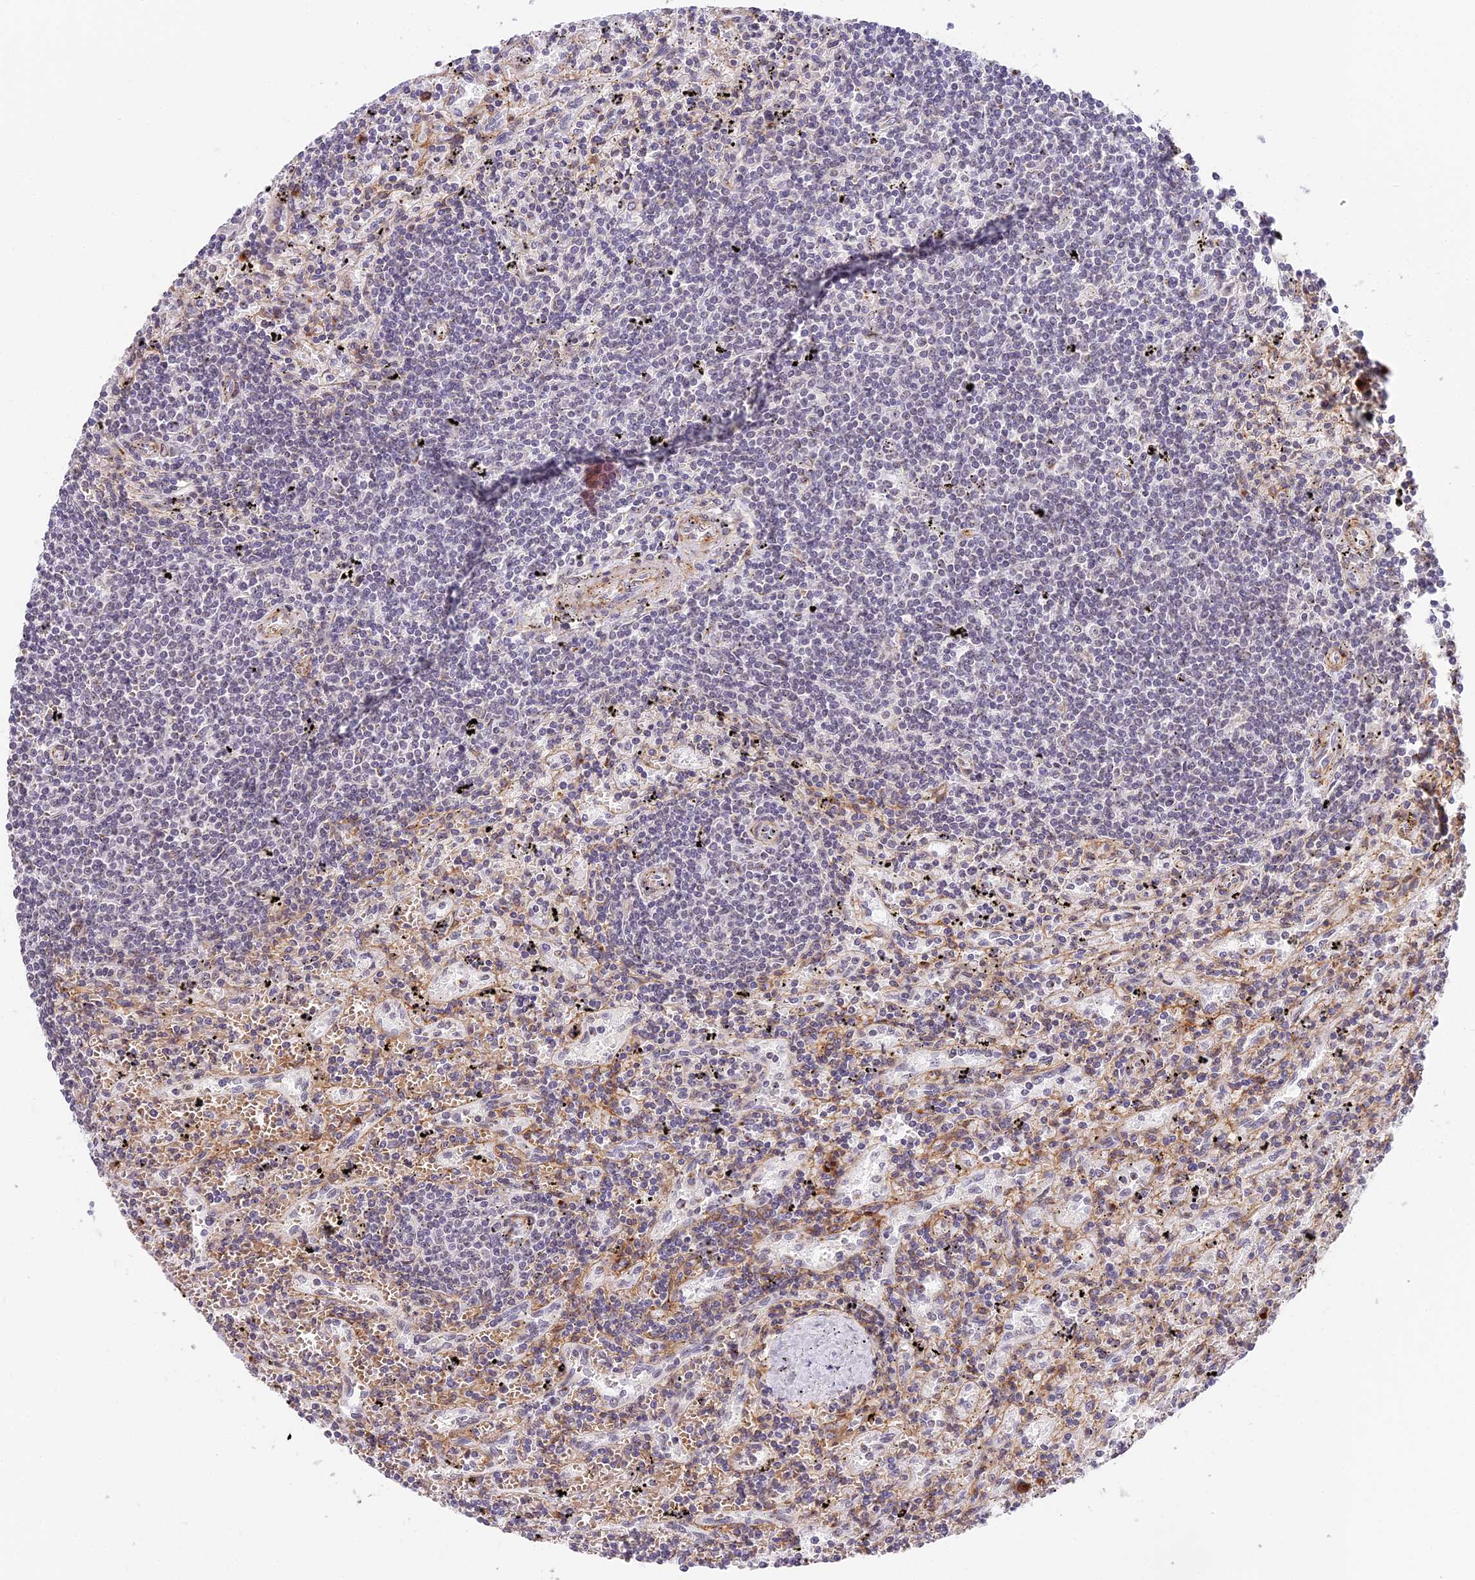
{"staining": {"intensity": "negative", "quantity": "none", "location": "none"}, "tissue": "lymphoma", "cell_type": "Tumor cells", "image_type": "cancer", "snomed": [{"axis": "morphology", "description": "Malignant lymphoma, non-Hodgkin's type, Low grade"}, {"axis": "topography", "description": "Spleen"}], "caption": "The histopathology image displays no staining of tumor cells in malignant lymphoma, non-Hodgkin's type (low-grade).", "gene": "HEATR5B", "patient": {"sex": "male", "age": 76}}